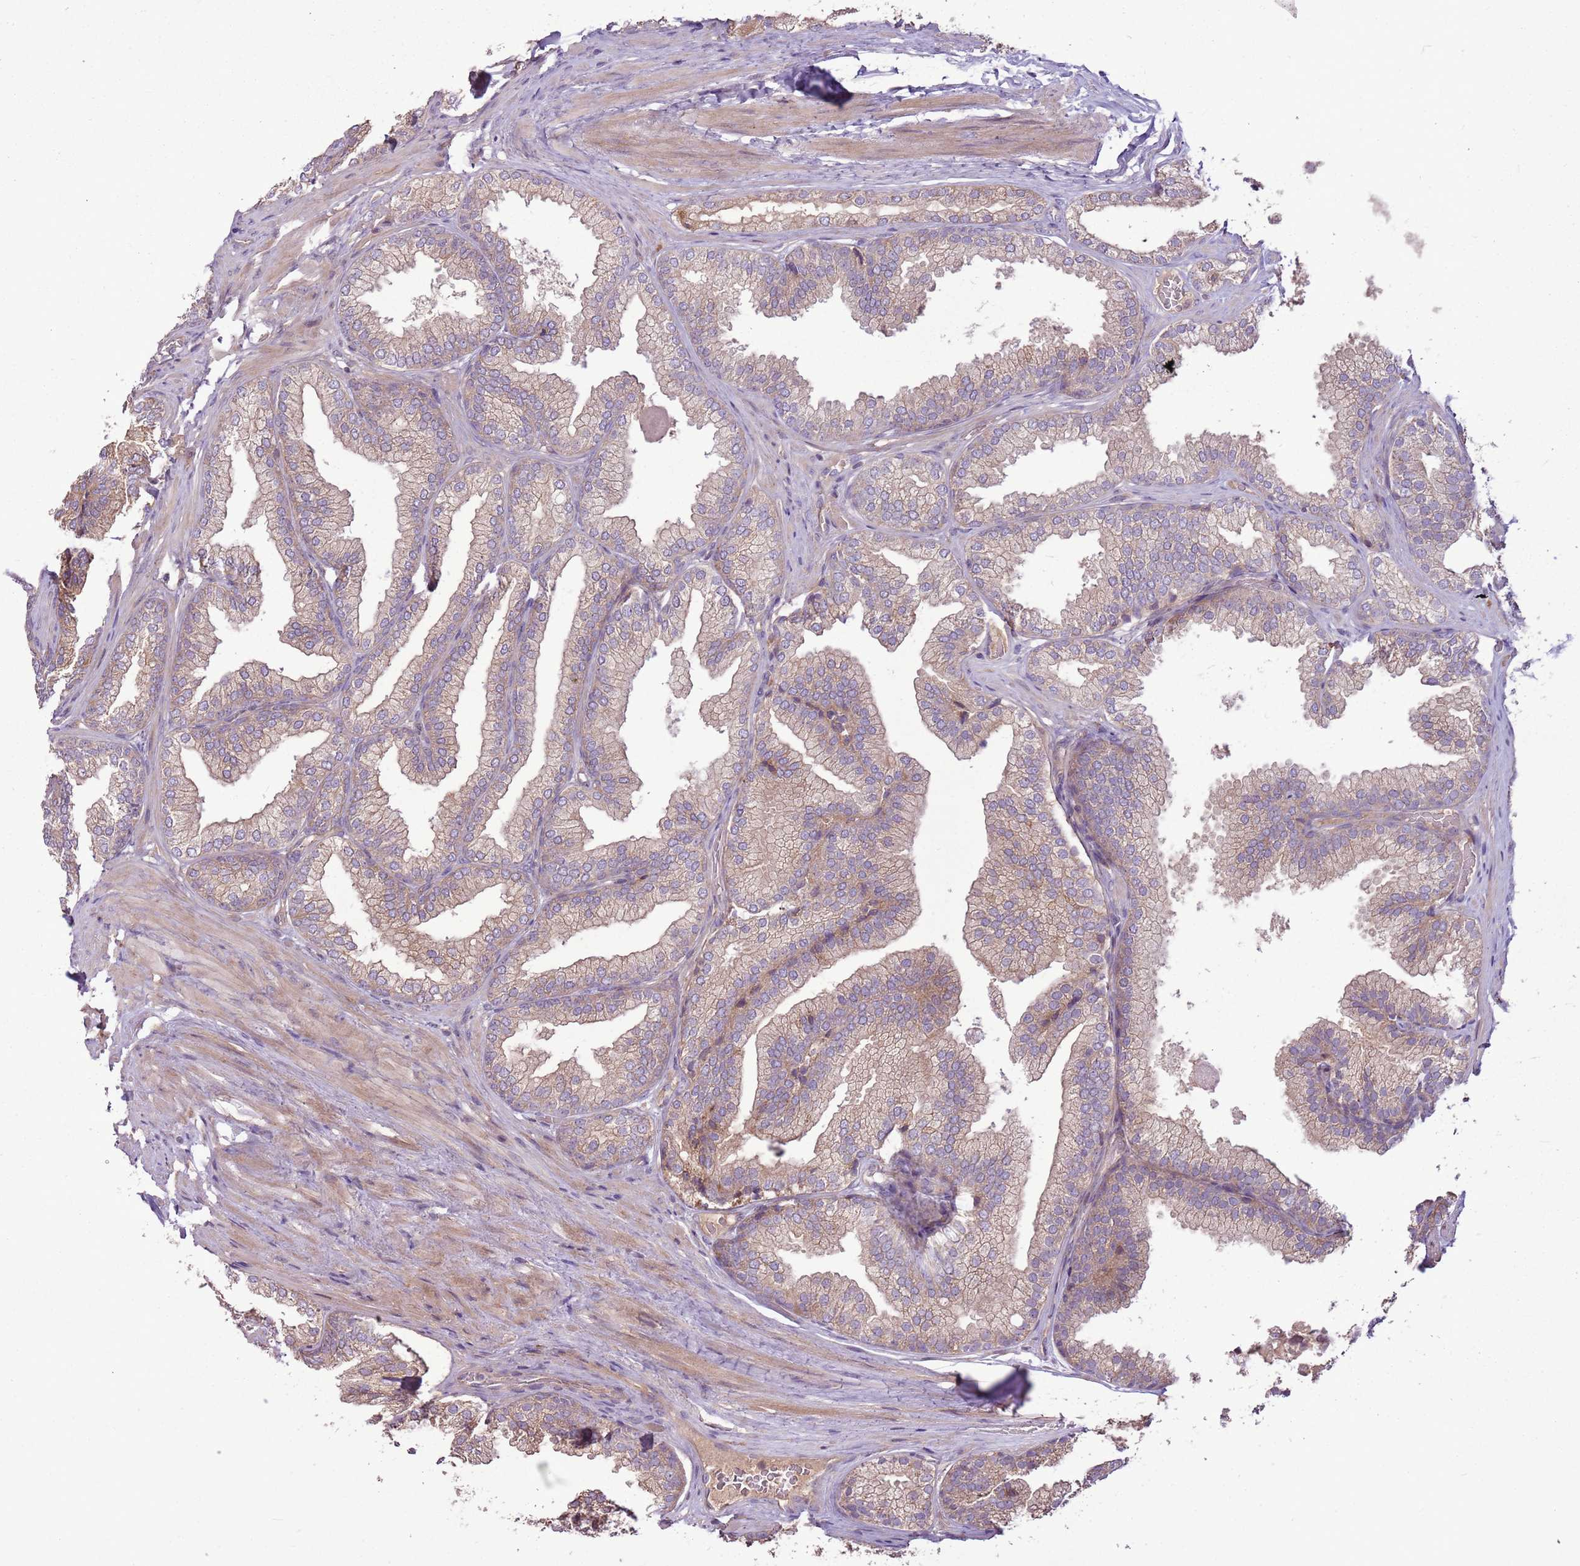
{"staining": {"intensity": "moderate", "quantity": "25%-75%", "location": "cytoplasmic/membranous"}, "tissue": "prostate", "cell_type": "Glandular cells", "image_type": "normal", "snomed": [{"axis": "morphology", "description": "Normal tissue, NOS"}, {"axis": "topography", "description": "Prostate"}], "caption": "Prostate stained with immunohistochemistry (IHC) shows moderate cytoplasmic/membranous positivity in about 25%-75% of glandular cells. The staining was performed using DAB (3,3'-diaminobenzidine), with brown indicating positive protein expression. Nuclei are stained blue with hematoxylin.", "gene": "ANKRD24", "patient": {"sex": "male", "age": 76}}